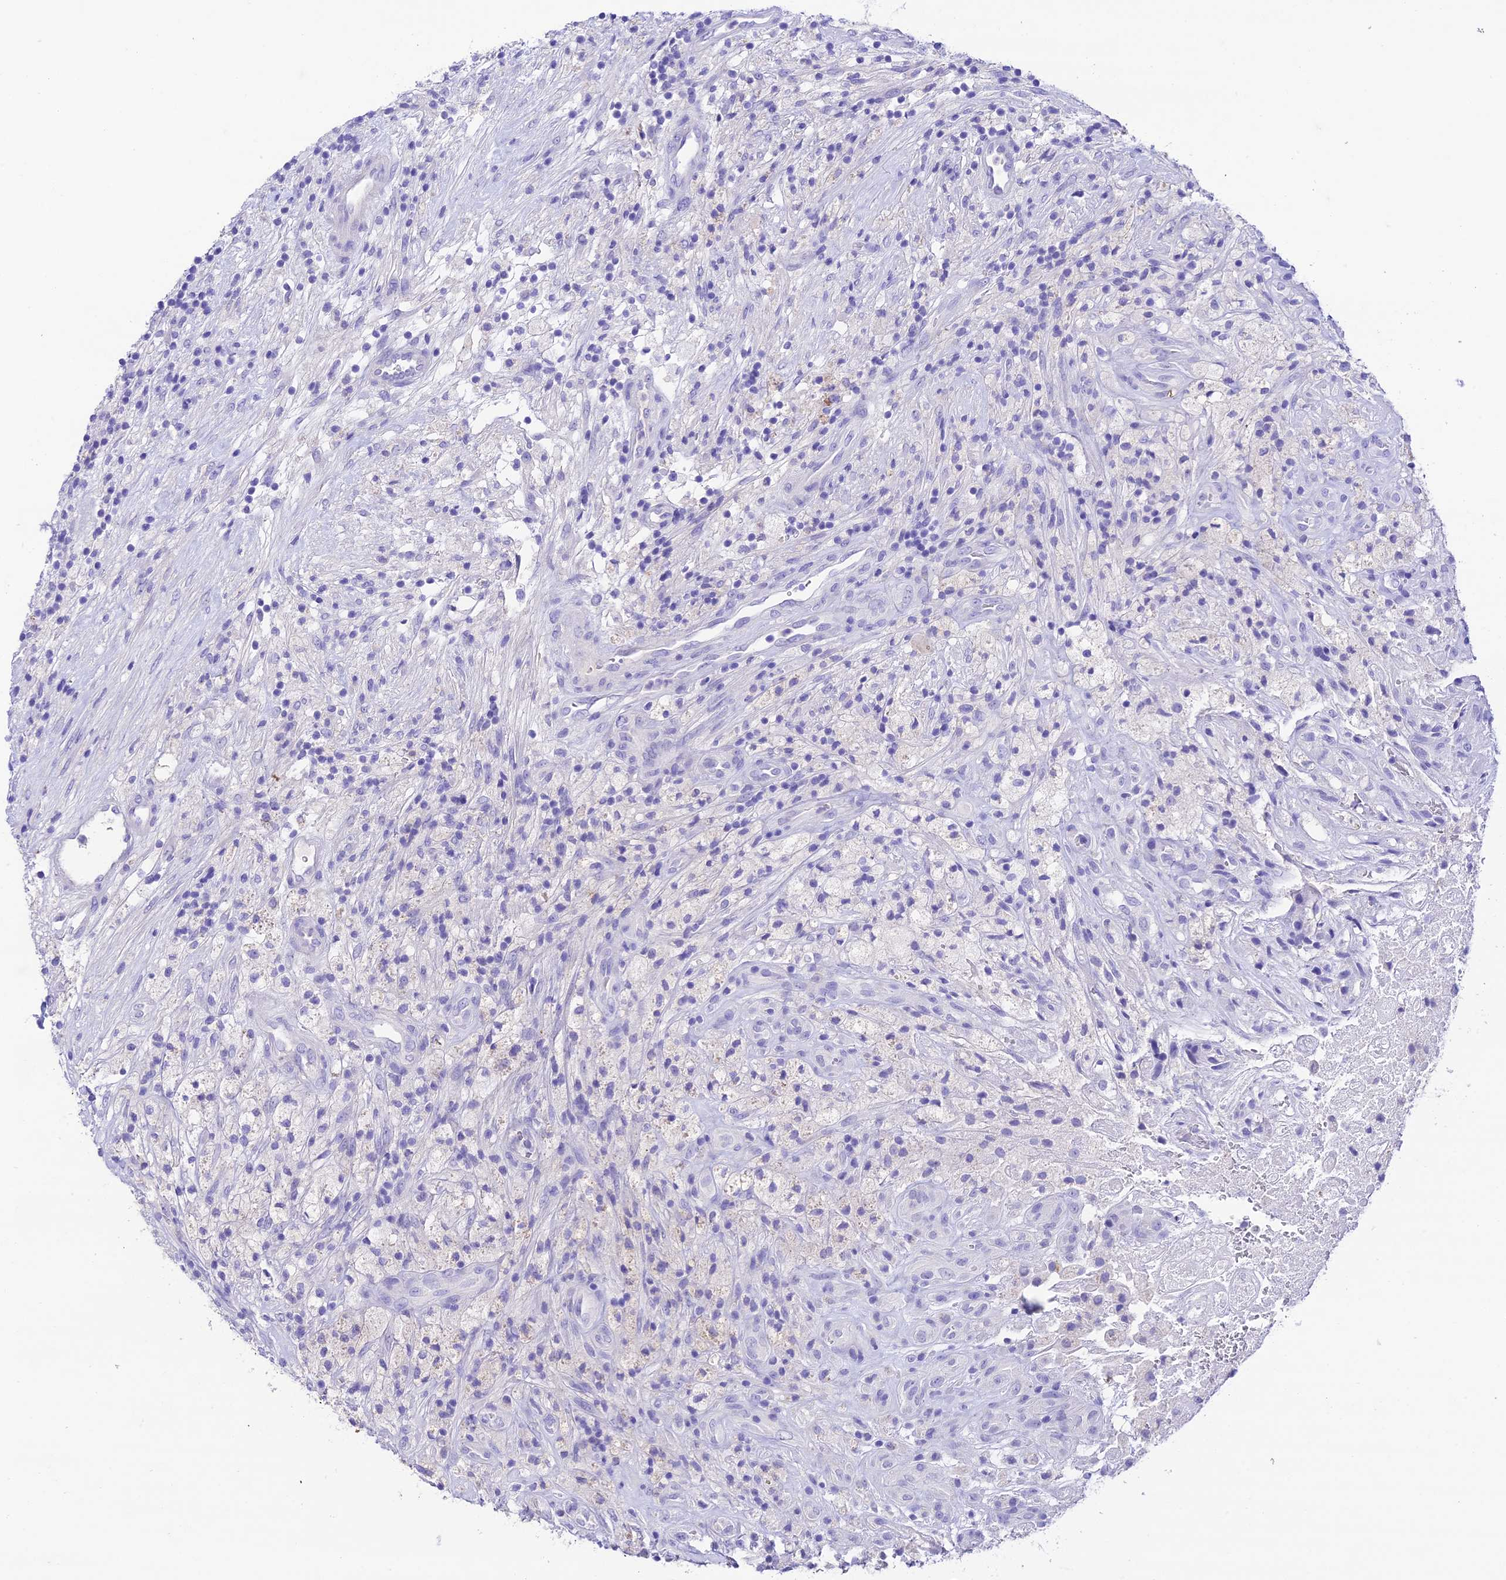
{"staining": {"intensity": "negative", "quantity": "none", "location": "none"}, "tissue": "glioma", "cell_type": "Tumor cells", "image_type": "cancer", "snomed": [{"axis": "morphology", "description": "Glioma, malignant, High grade"}, {"axis": "topography", "description": "Brain"}], "caption": "DAB (3,3'-diaminobenzidine) immunohistochemical staining of glioma exhibits no significant staining in tumor cells.", "gene": "NLRP6", "patient": {"sex": "male", "age": 69}}